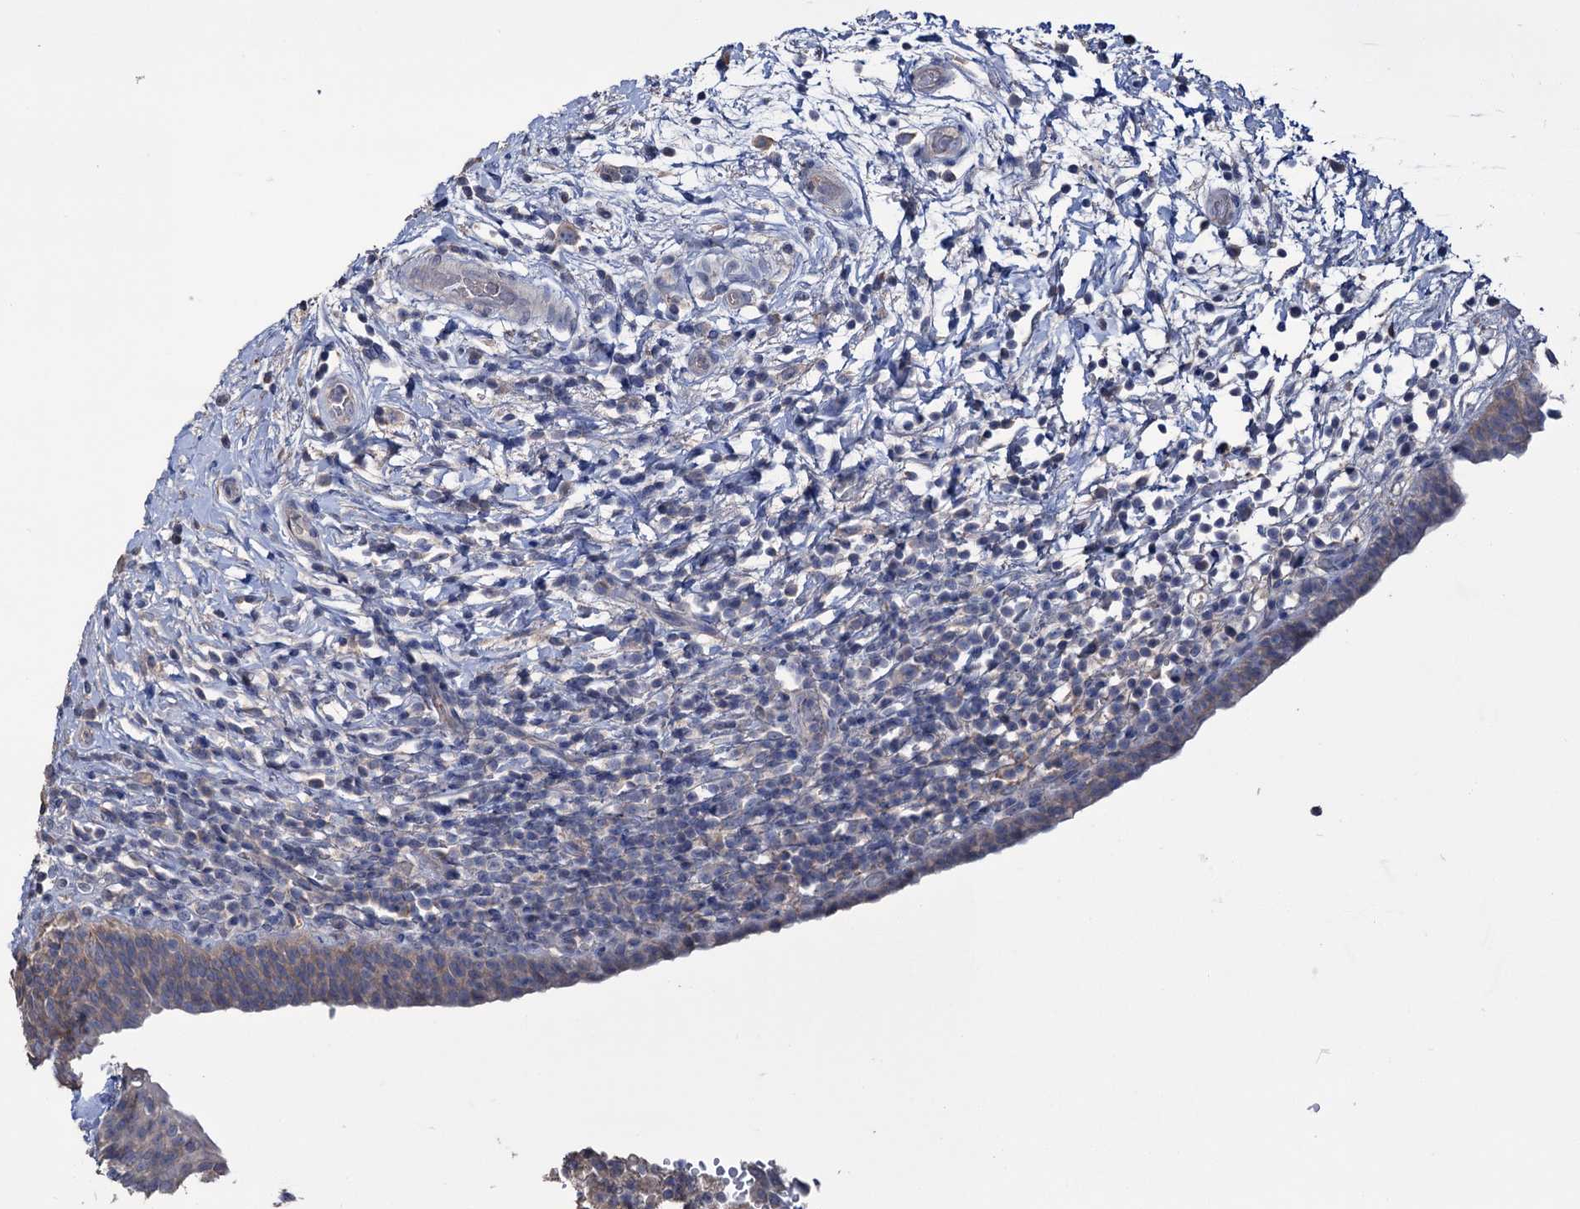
{"staining": {"intensity": "weak", "quantity": "25%-75%", "location": "cytoplasmic/membranous"}, "tissue": "urinary bladder", "cell_type": "Urothelial cells", "image_type": "normal", "snomed": [{"axis": "morphology", "description": "Normal tissue, NOS"}, {"axis": "topography", "description": "Urinary bladder"}], "caption": "Protein analysis of unremarkable urinary bladder reveals weak cytoplasmic/membranous expression in approximately 25%-75% of urothelial cells.", "gene": "EPB41L5", "patient": {"sex": "male", "age": 83}}